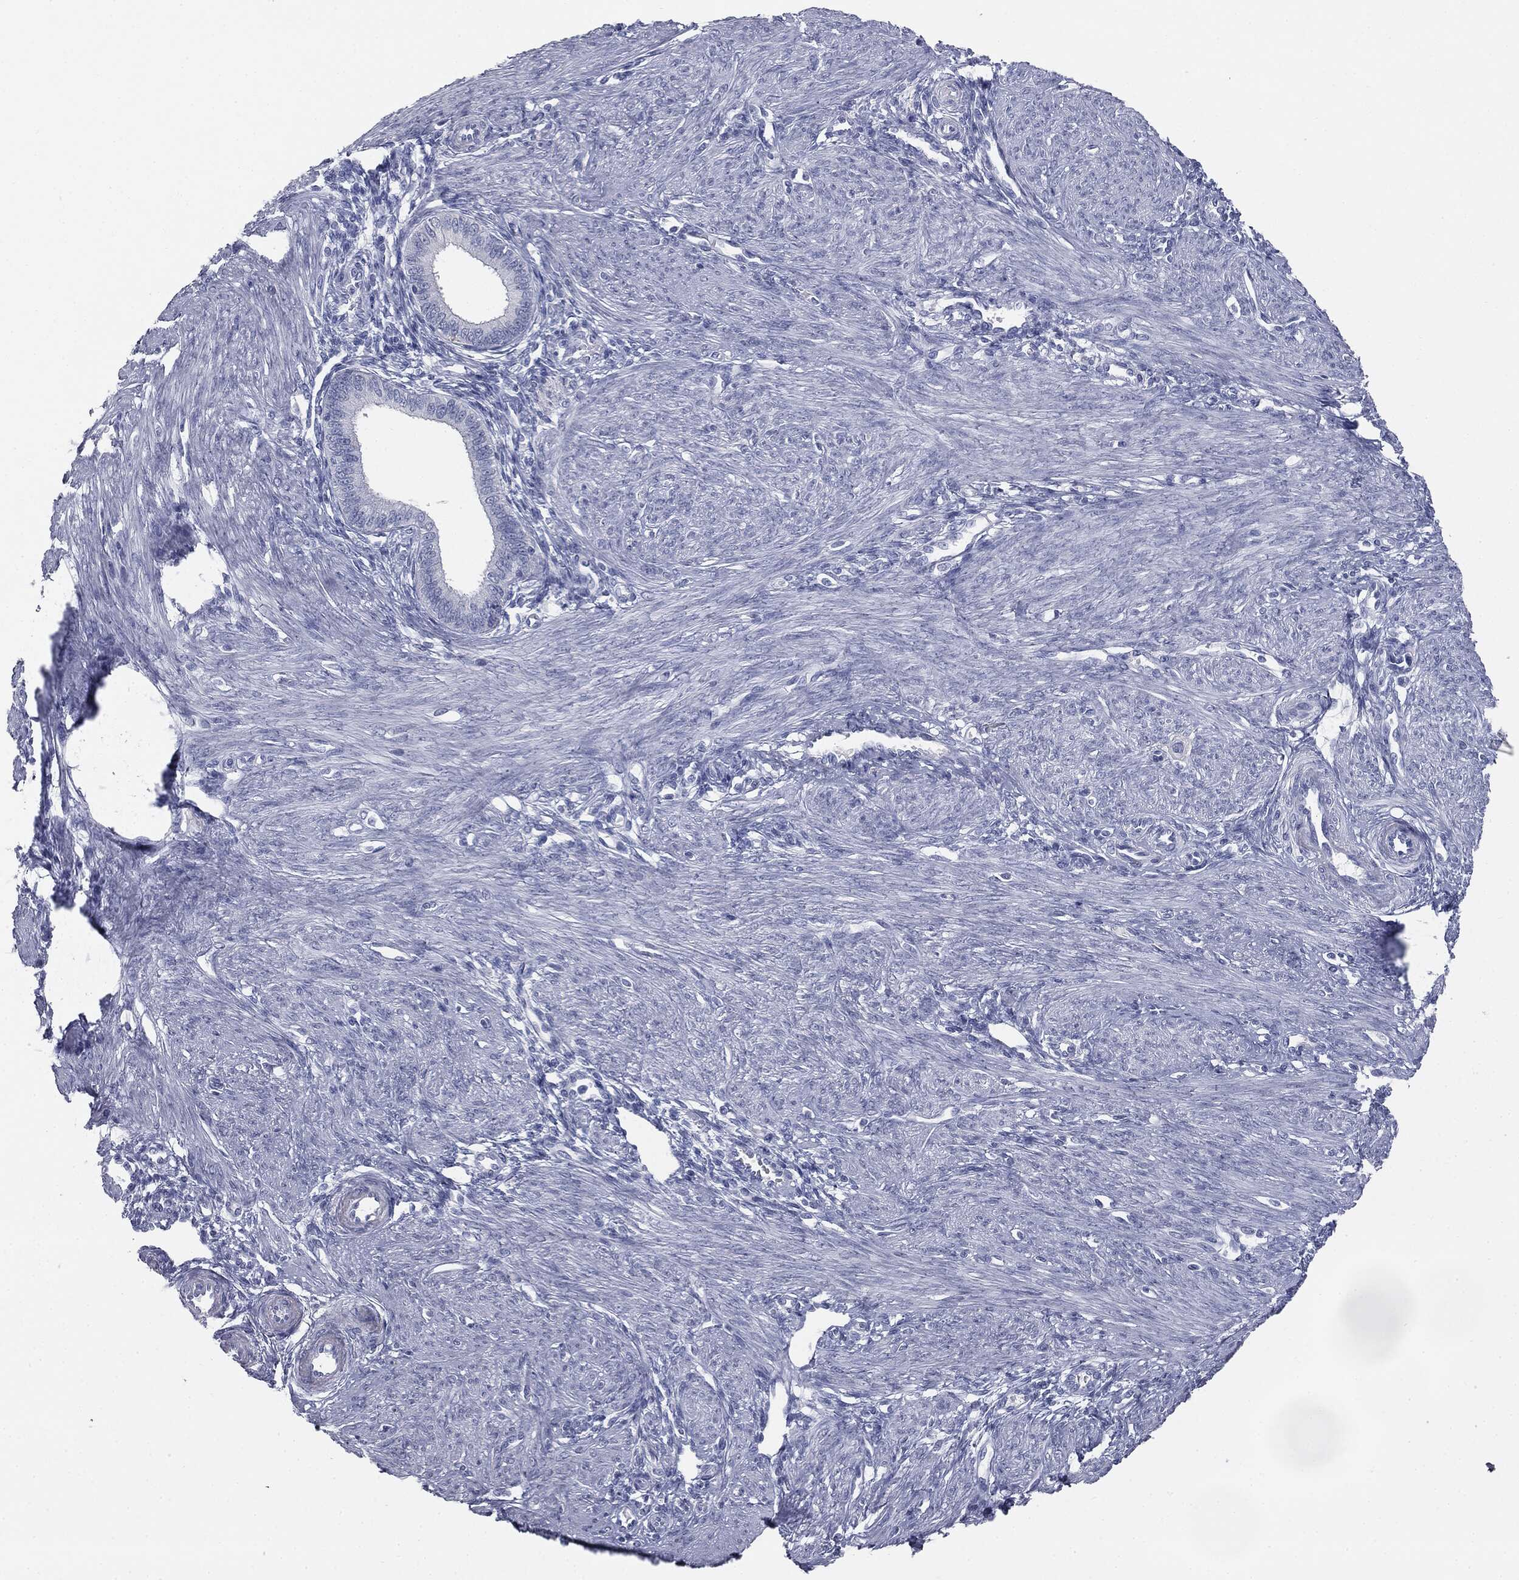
{"staining": {"intensity": "negative", "quantity": "none", "location": "none"}, "tissue": "endometrium", "cell_type": "Cells in endometrial stroma", "image_type": "normal", "snomed": [{"axis": "morphology", "description": "Normal tissue, NOS"}, {"axis": "topography", "description": "Endometrium"}], "caption": "Immunohistochemical staining of normal endometrium exhibits no significant staining in cells in endometrial stroma.", "gene": "MUC5AC", "patient": {"sex": "female", "age": 39}}